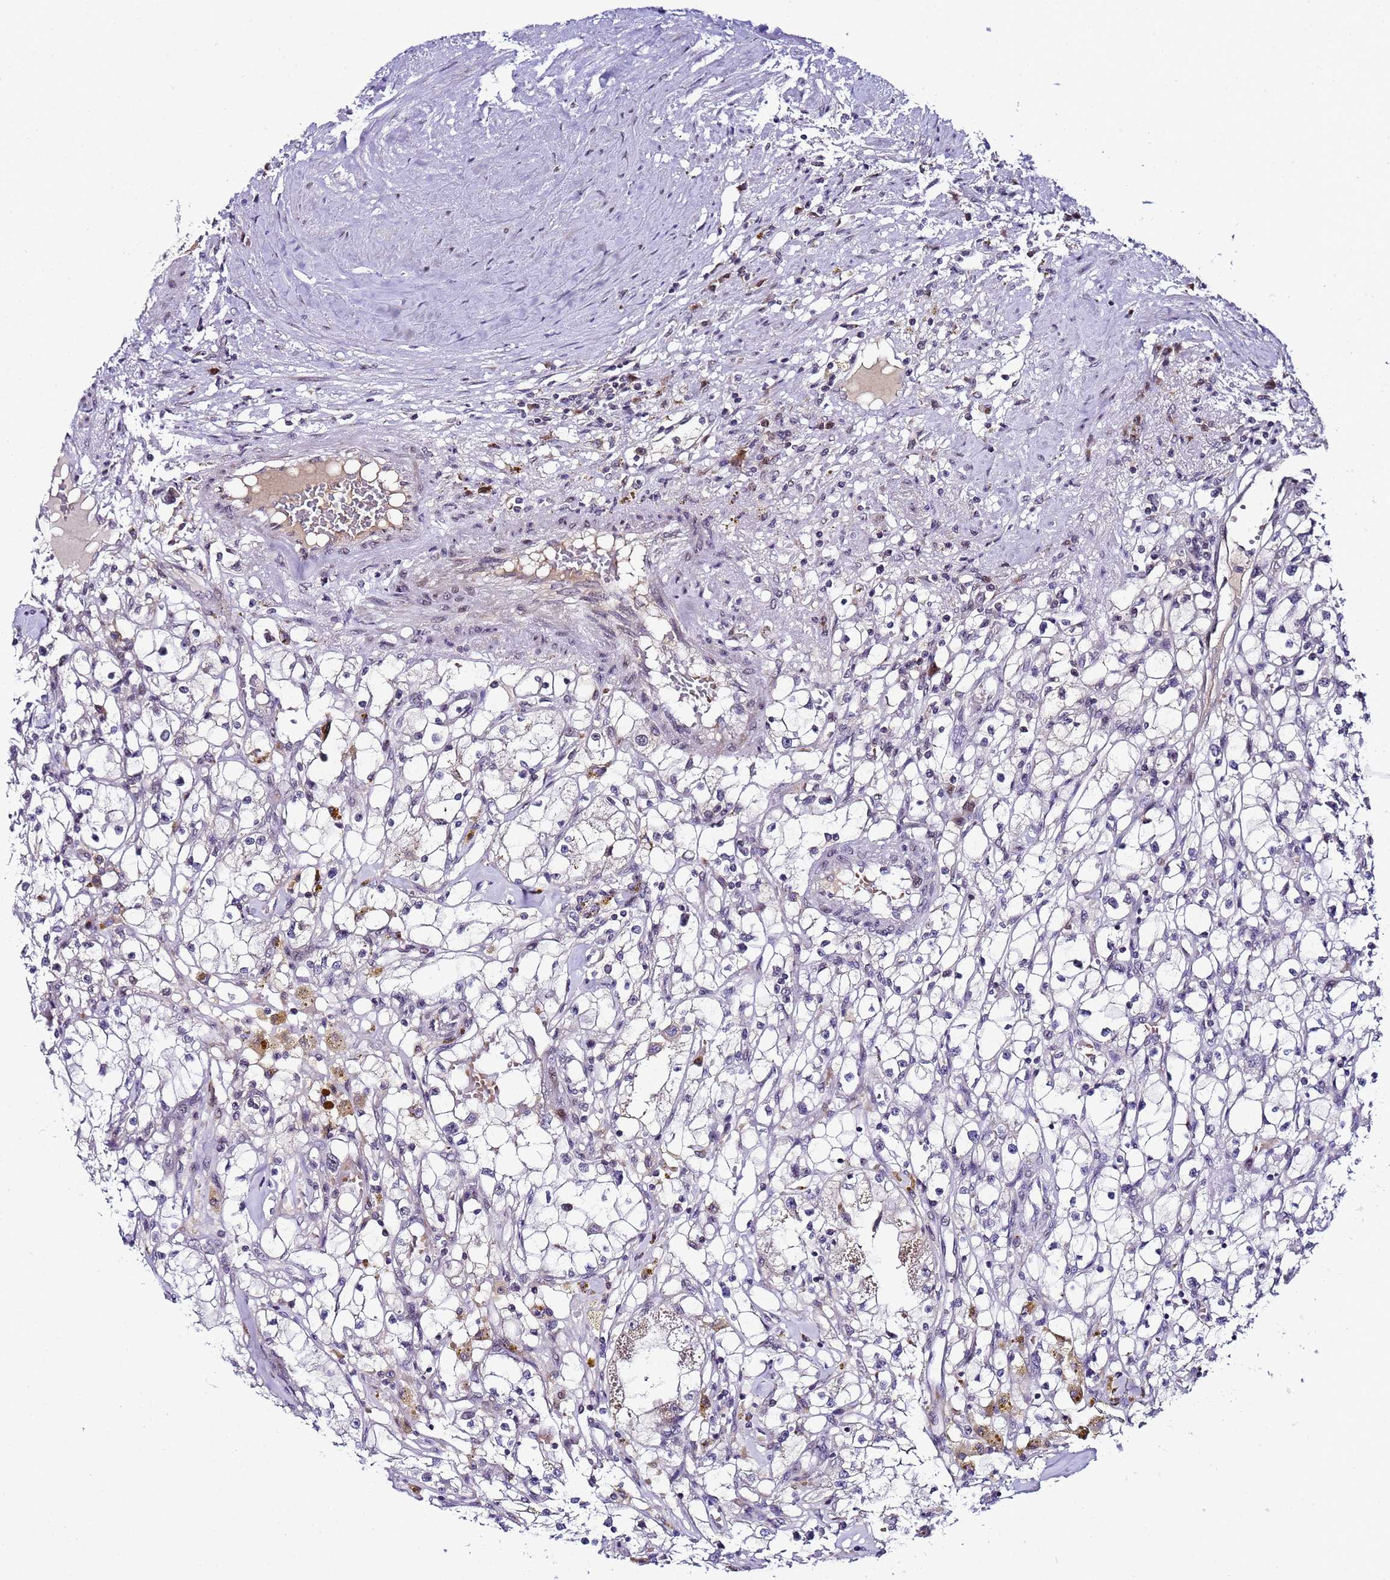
{"staining": {"intensity": "negative", "quantity": "none", "location": "none"}, "tissue": "renal cancer", "cell_type": "Tumor cells", "image_type": "cancer", "snomed": [{"axis": "morphology", "description": "Adenocarcinoma, NOS"}, {"axis": "topography", "description": "Kidney"}], "caption": "There is no significant expression in tumor cells of adenocarcinoma (renal).", "gene": "C19orf47", "patient": {"sex": "male", "age": 56}}